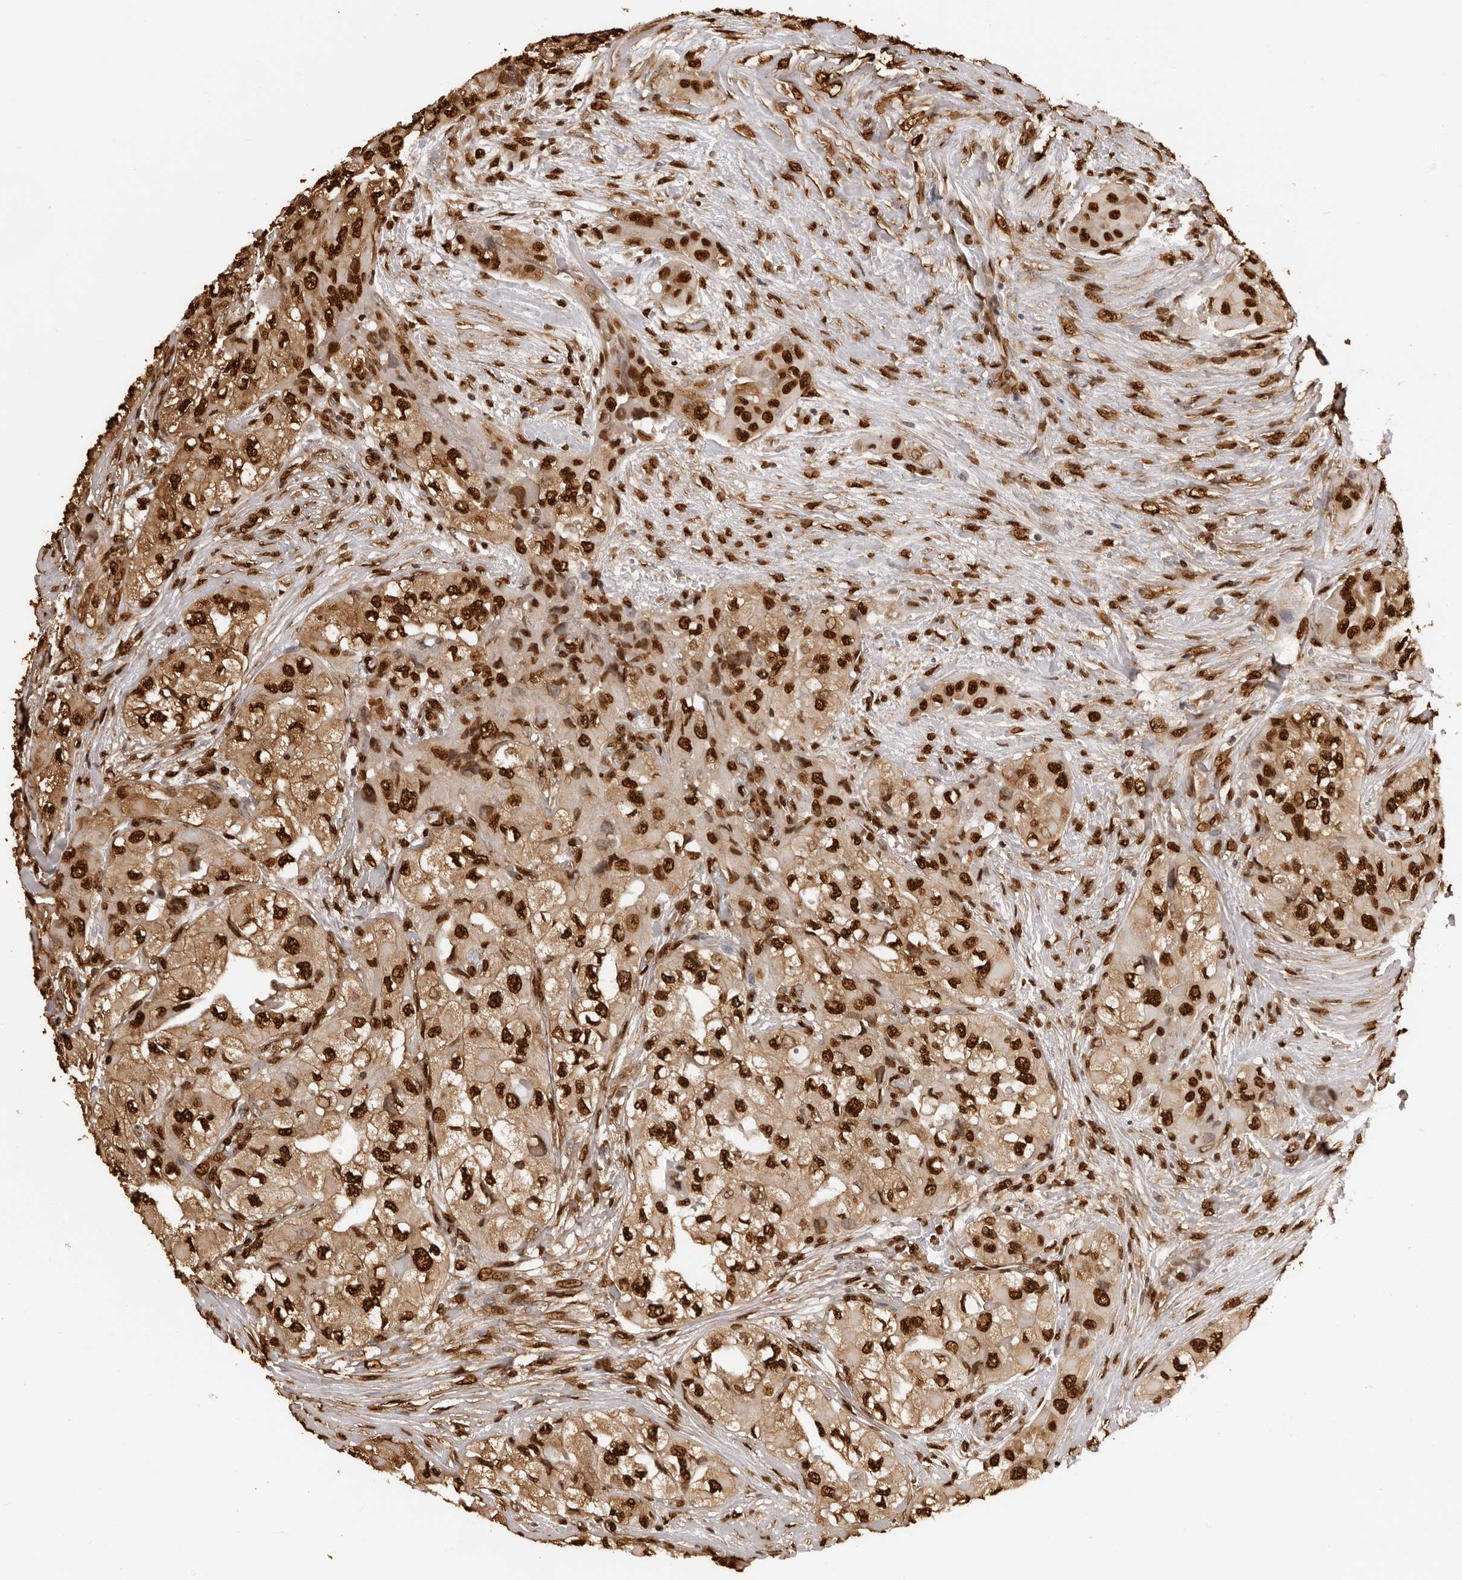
{"staining": {"intensity": "strong", "quantity": ">75%", "location": "nuclear"}, "tissue": "thyroid cancer", "cell_type": "Tumor cells", "image_type": "cancer", "snomed": [{"axis": "morphology", "description": "Papillary adenocarcinoma, NOS"}, {"axis": "topography", "description": "Thyroid gland"}], "caption": "Immunohistochemical staining of thyroid papillary adenocarcinoma reveals strong nuclear protein positivity in about >75% of tumor cells. The staining is performed using DAB brown chromogen to label protein expression. The nuclei are counter-stained blue using hematoxylin.", "gene": "ZFP91", "patient": {"sex": "female", "age": 59}}